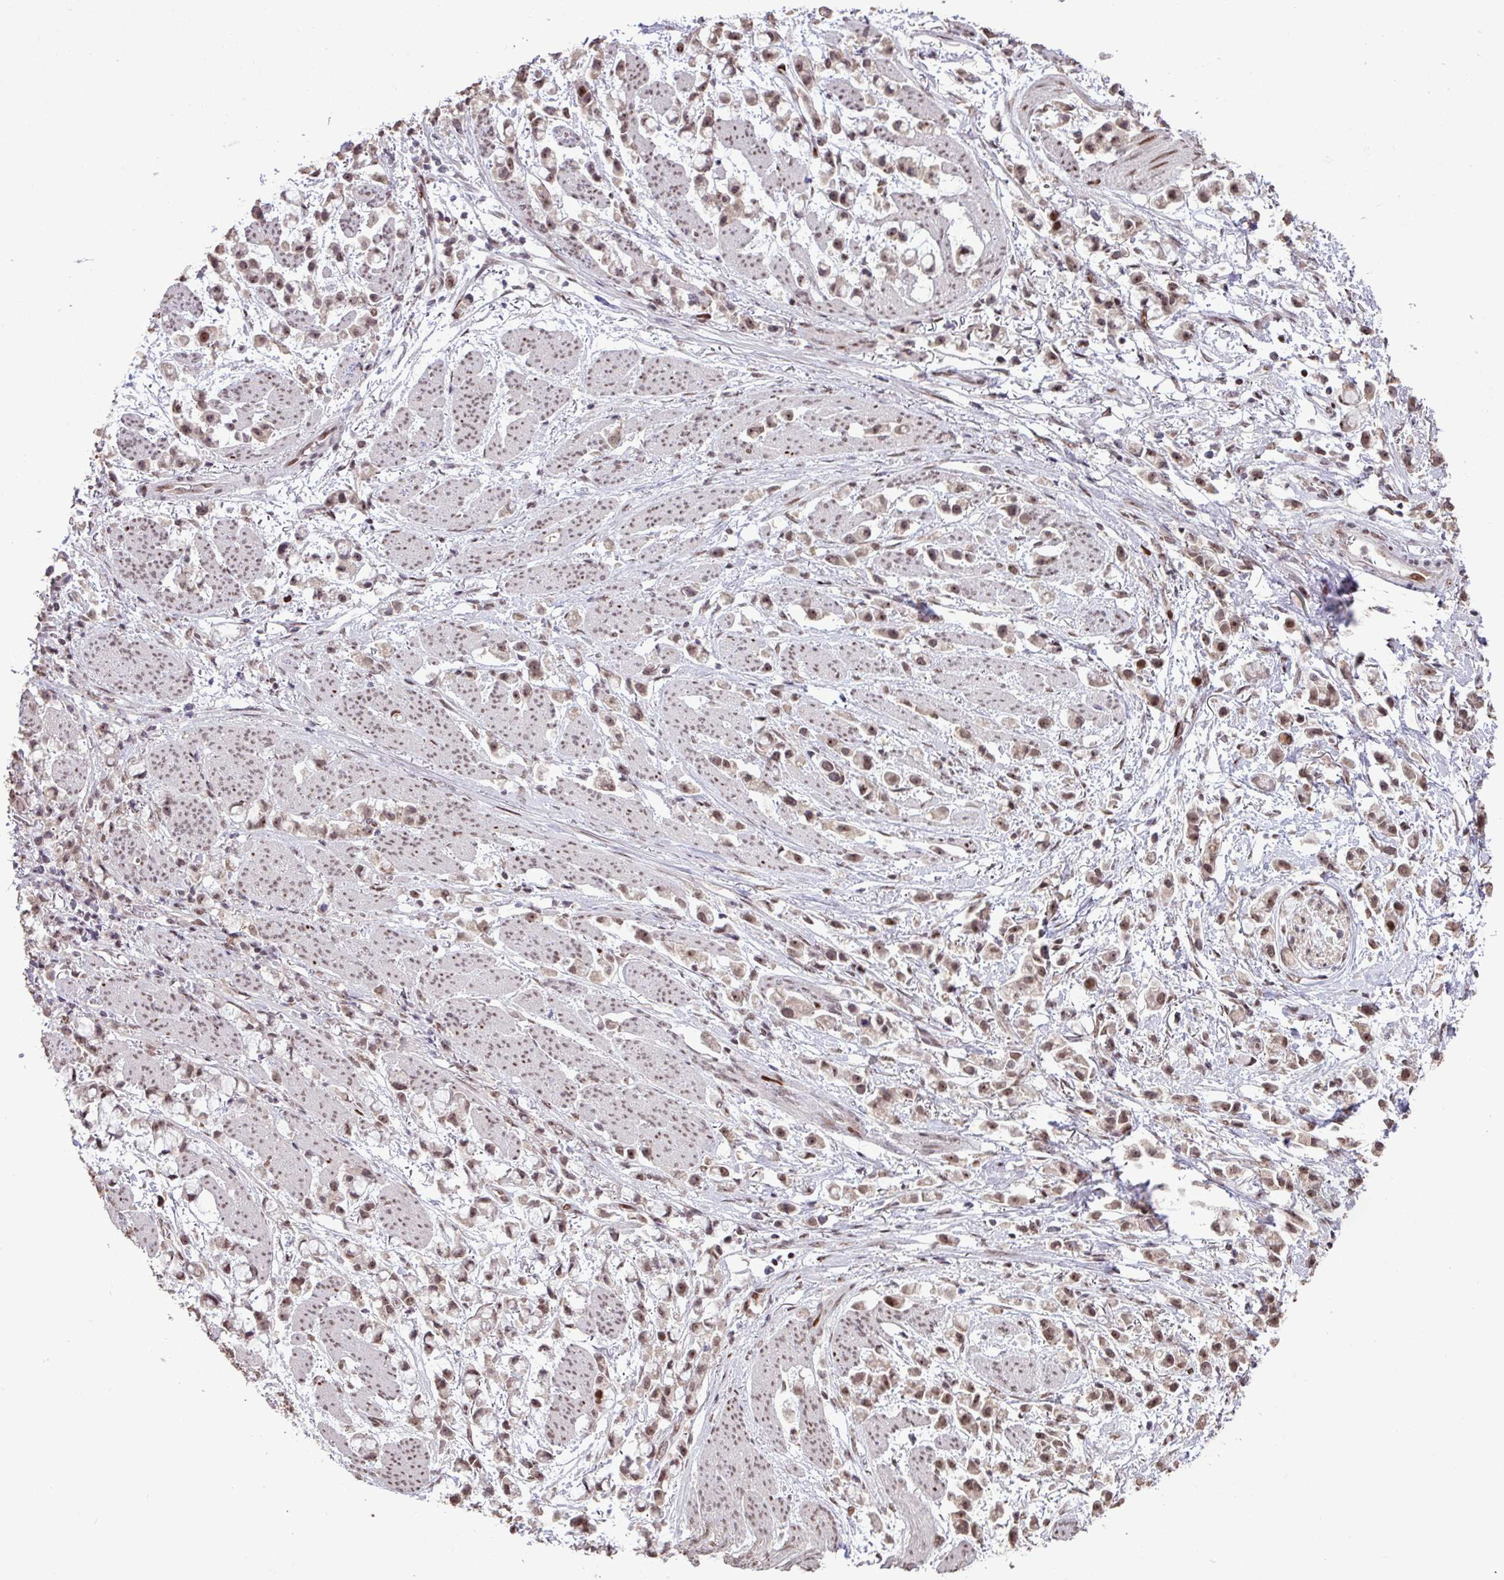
{"staining": {"intensity": "weak", "quantity": ">75%", "location": "nuclear"}, "tissue": "stomach cancer", "cell_type": "Tumor cells", "image_type": "cancer", "snomed": [{"axis": "morphology", "description": "Adenocarcinoma, NOS"}, {"axis": "topography", "description": "Stomach"}], "caption": "Stomach cancer was stained to show a protein in brown. There is low levels of weak nuclear expression in approximately >75% of tumor cells.", "gene": "ZNF709", "patient": {"sex": "female", "age": 81}}